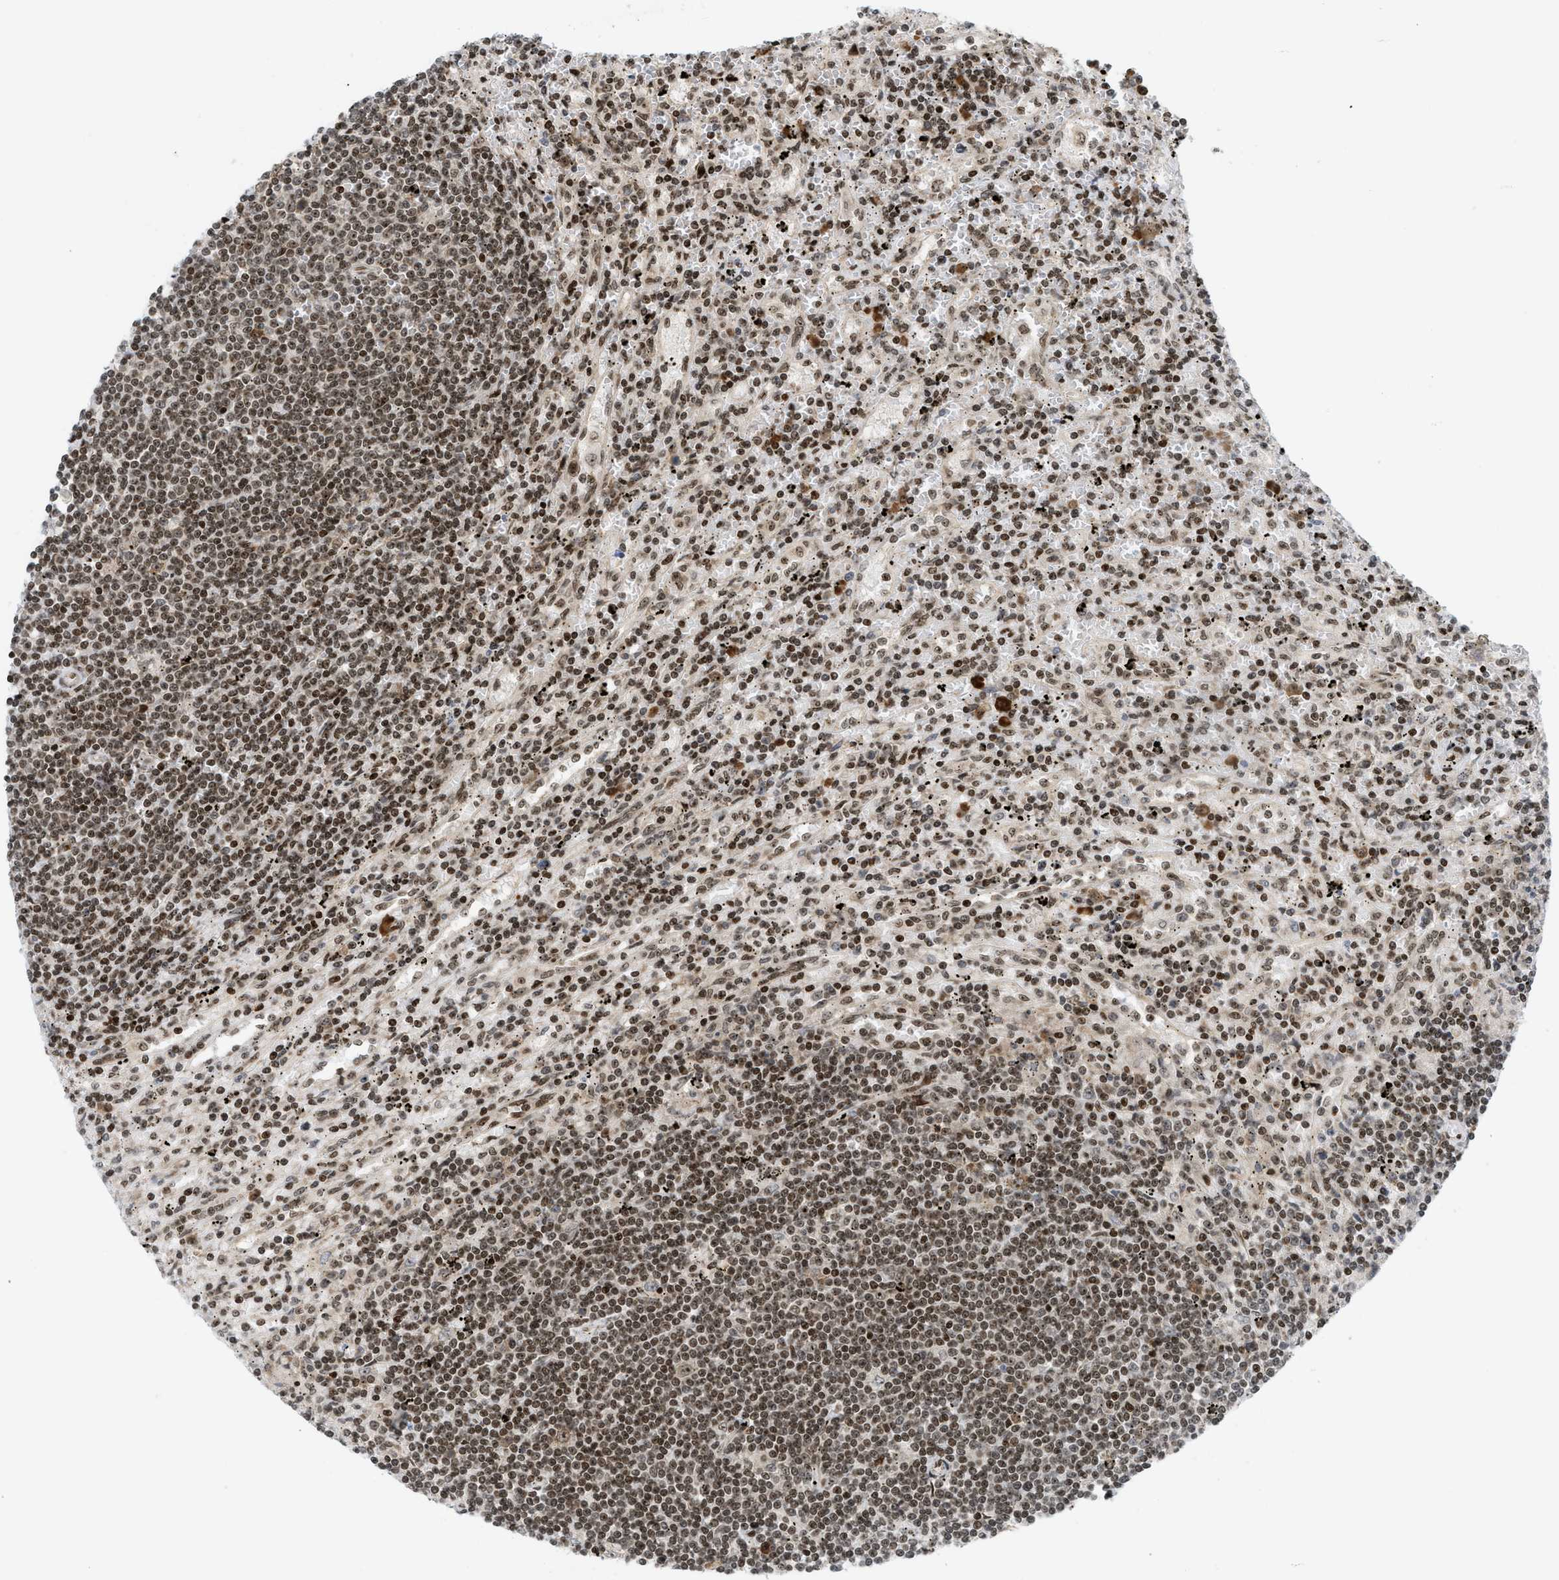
{"staining": {"intensity": "moderate", "quantity": ">75%", "location": "nuclear"}, "tissue": "lymphoma", "cell_type": "Tumor cells", "image_type": "cancer", "snomed": [{"axis": "morphology", "description": "Malignant lymphoma, non-Hodgkin's type, Low grade"}, {"axis": "topography", "description": "Spleen"}], "caption": "Immunohistochemistry (IHC) staining of malignant lymphoma, non-Hodgkin's type (low-grade), which shows medium levels of moderate nuclear staining in about >75% of tumor cells indicating moderate nuclear protein expression. The staining was performed using DAB (3,3'-diaminobenzidine) (brown) for protein detection and nuclei were counterstained in hematoxylin (blue).", "gene": "ZNF22", "patient": {"sex": "male", "age": 76}}